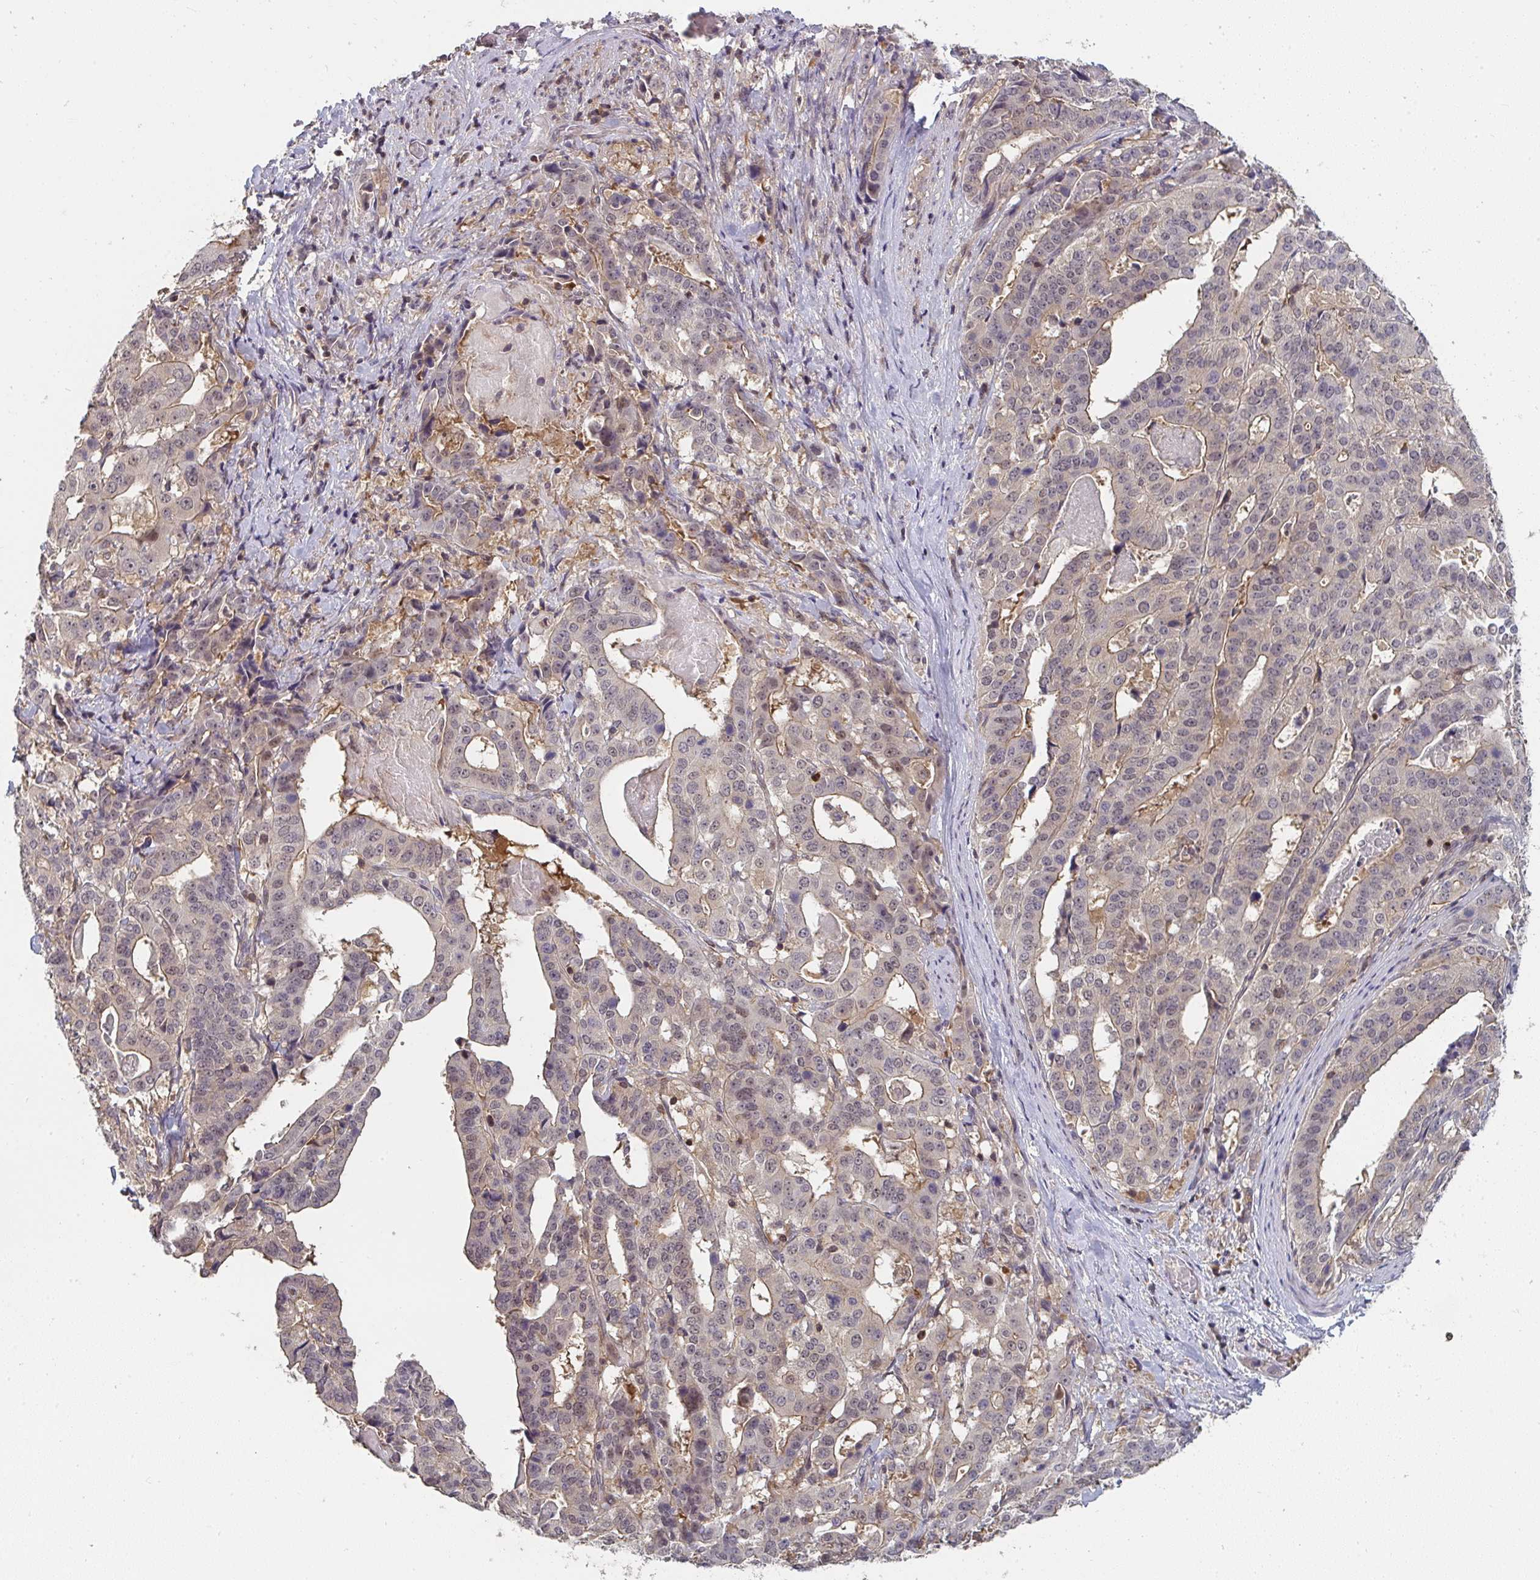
{"staining": {"intensity": "weak", "quantity": "<25%", "location": "cytoplasmic/membranous"}, "tissue": "stomach cancer", "cell_type": "Tumor cells", "image_type": "cancer", "snomed": [{"axis": "morphology", "description": "Adenocarcinoma, NOS"}, {"axis": "topography", "description": "Stomach"}], "caption": "Human stomach adenocarcinoma stained for a protein using immunohistochemistry (IHC) demonstrates no positivity in tumor cells.", "gene": "RANGRF", "patient": {"sex": "male", "age": 48}}